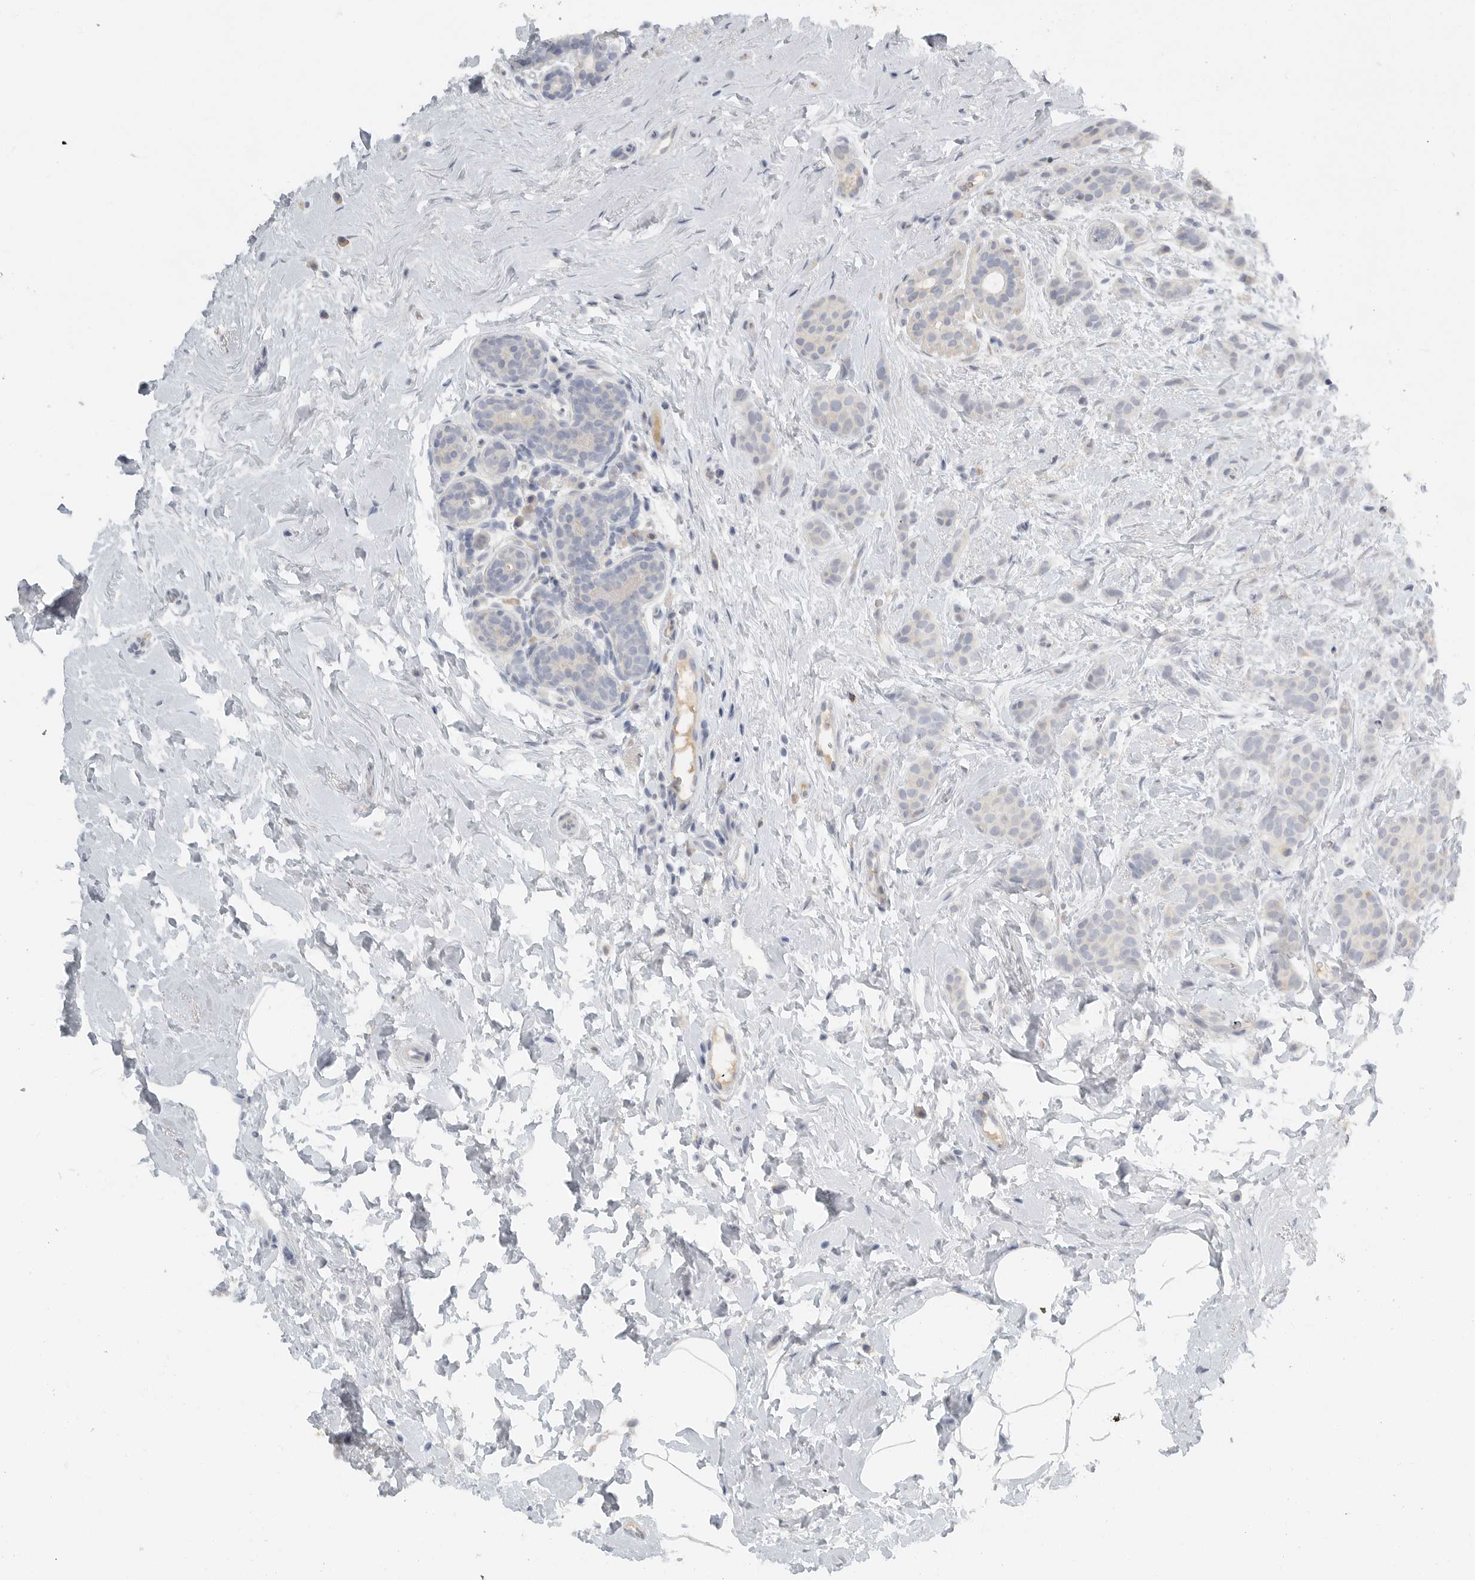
{"staining": {"intensity": "negative", "quantity": "none", "location": "none"}, "tissue": "breast cancer", "cell_type": "Tumor cells", "image_type": "cancer", "snomed": [{"axis": "morphology", "description": "Lobular carcinoma, in situ"}, {"axis": "morphology", "description": "Lobular carcinoma"}, {"axis": "topography", "description": "Breast"}], "caption": "This is a histopathology image of IHC staining of breast lobular carcinoma, which shows no expression in tumor cells.", "gene": "PAM", "patient": {"sex": "female", "age": 41}}